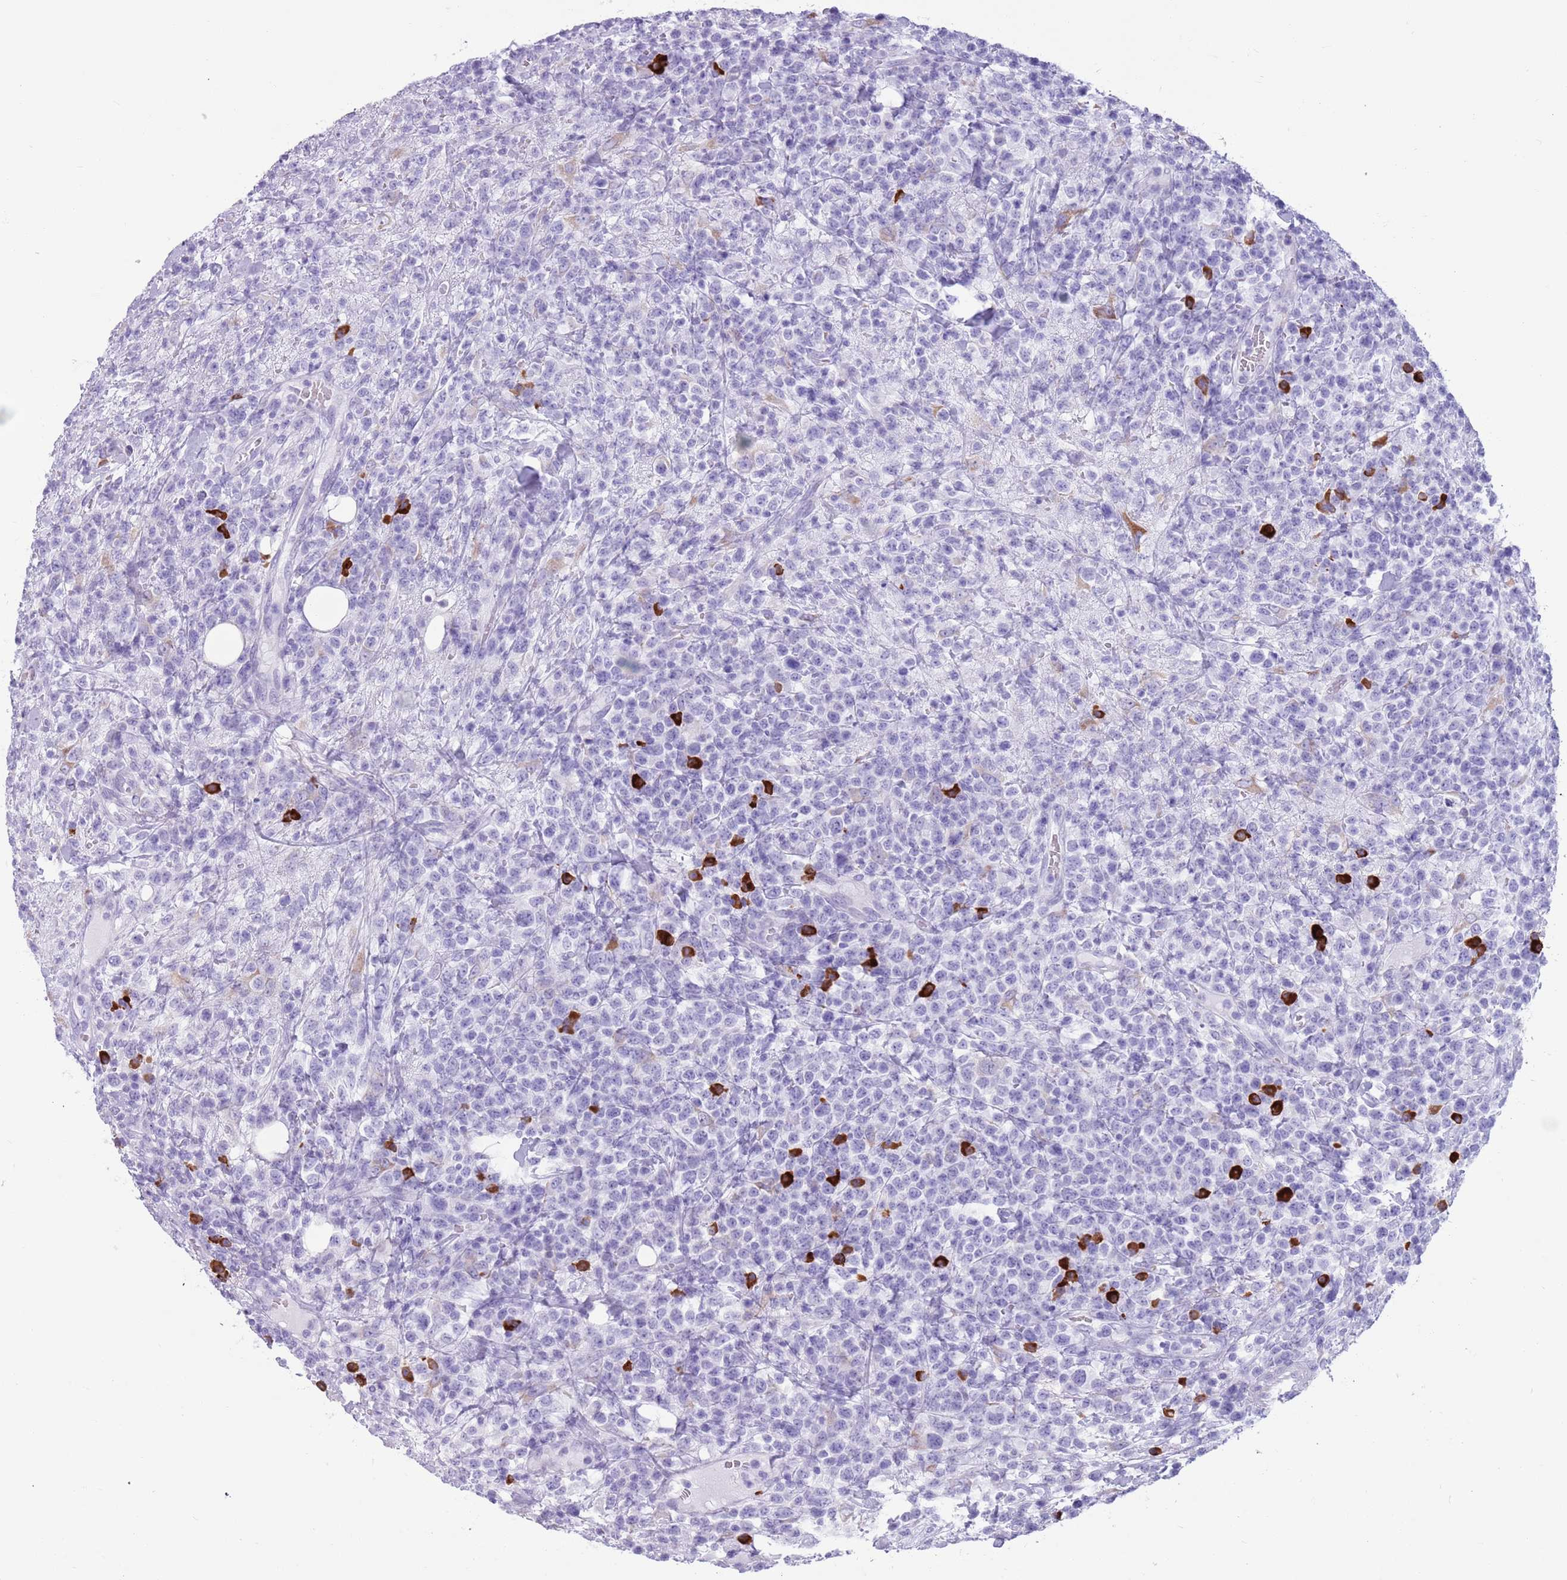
{"staining": {"intensity": "negative", "quantity": "none", "location": "none"}, "tissue": "lymphoma", "cell_type": "Tumor cells", "image_type": "cancer", "snomed": [{"axis": "morphology", "description": "Malignant lymphoma, non-Hodgkin's type, High grade"}, {"axis": "topography", "description": "Colon"}], "caption": "IHC image of high-grade malignant lymphoma, non-Hodgkin's type stained for a protein (brown), which demonstrates no positivity in tumor cells.", "gene": "LY6G5B", "patient": {"sex": "female", "age": 53}}